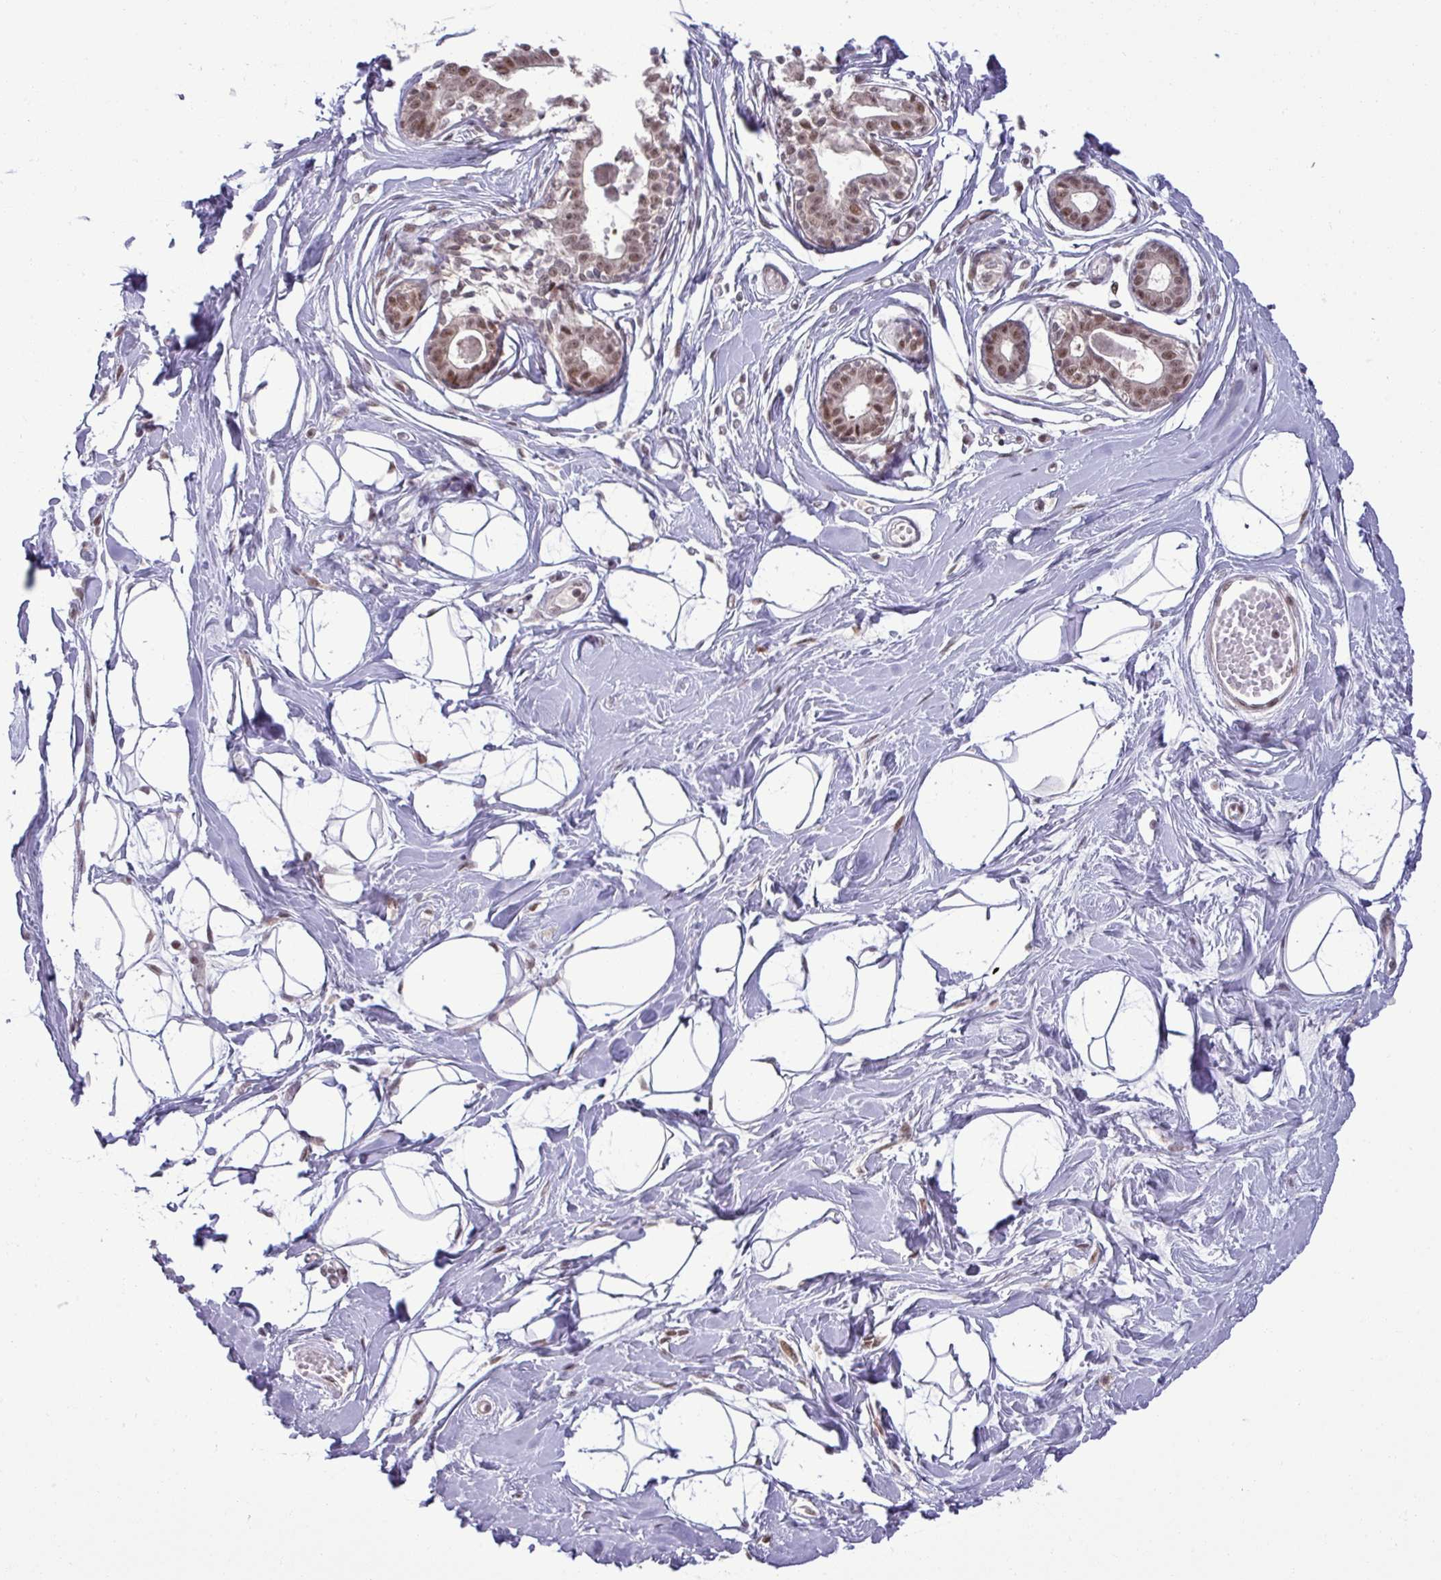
{"staining": {"intensity": "negative", "quantity": "none", "location": "none"}, "tissue": "breast", "cell_type": "Adipocytes", "image_type": "normal", "snomed": [{"axis": "morphology", "description": "Normal tissue, NOS"}, {"axis": "topography", "description": "Breast"}], "caption": "Immunohistochemistry photomicrograph of benign breast: breast stained with DAB (3,3'-diaminobenzidine) displays no significant protein staining in adipocytes.", "gene": "PTPN20", "patient": {"sex": "female", "age": 45}}